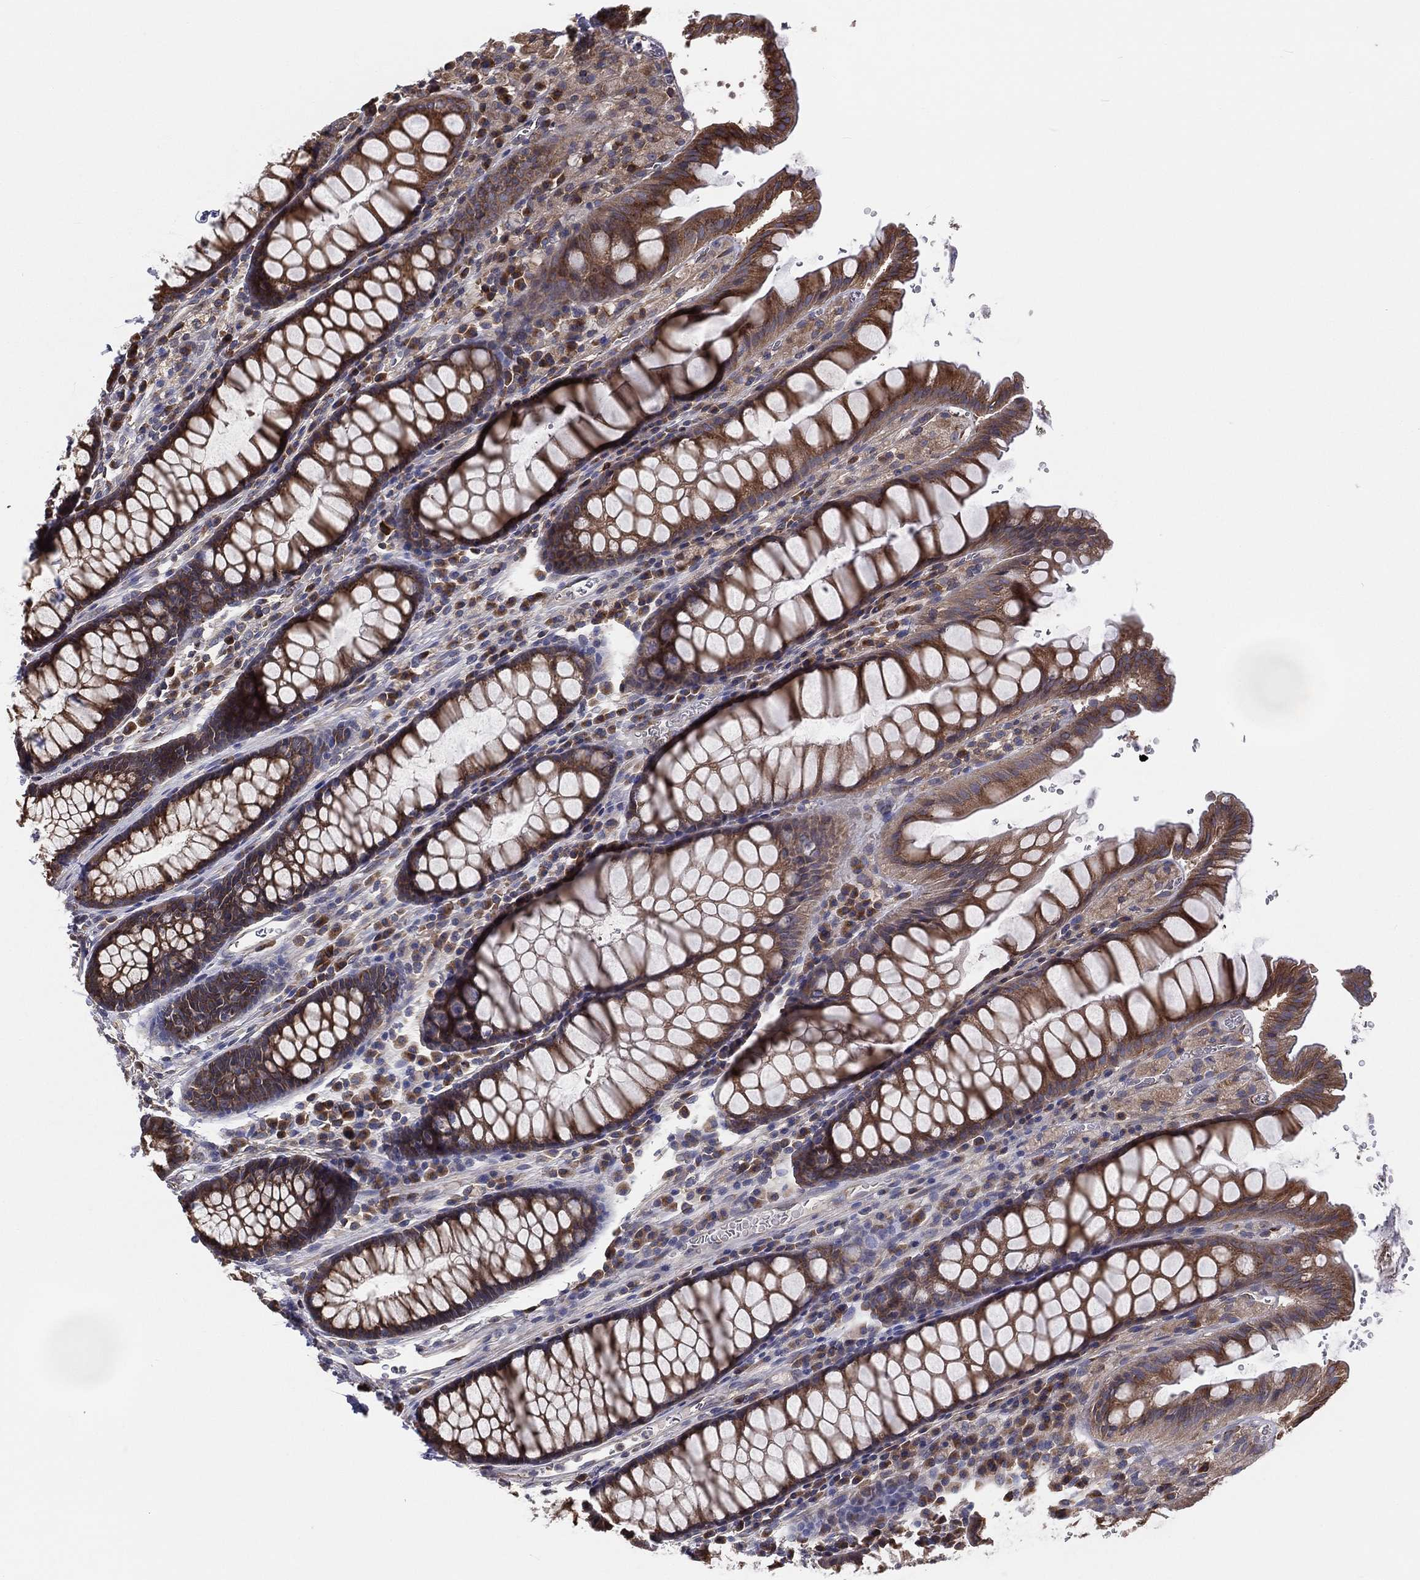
{"staining": {"intensity": "strong", "quantity": ">75%", "location": "cytoplasmic/membranous"}, "tissue": "rectum", "cell_type": "Glandular cells", "image_type": "normal", "snomed": [{"axis": "morphology", "description": "Normal tissue, NOS"}, {"axis": "topography", "description": "Rectum"}], "caption": "The micrograph demonstrates staining of normal rectum, revealing strong cytoplasmic/membranous protein staining (brown color) within glandular cells. (Stains: DAB in brown, nuclei in blue, Microscopy: brightfield microscopy at high magnification).", "gene": "EIF2B5", "patient": {"sex": "female", "age": 68}}